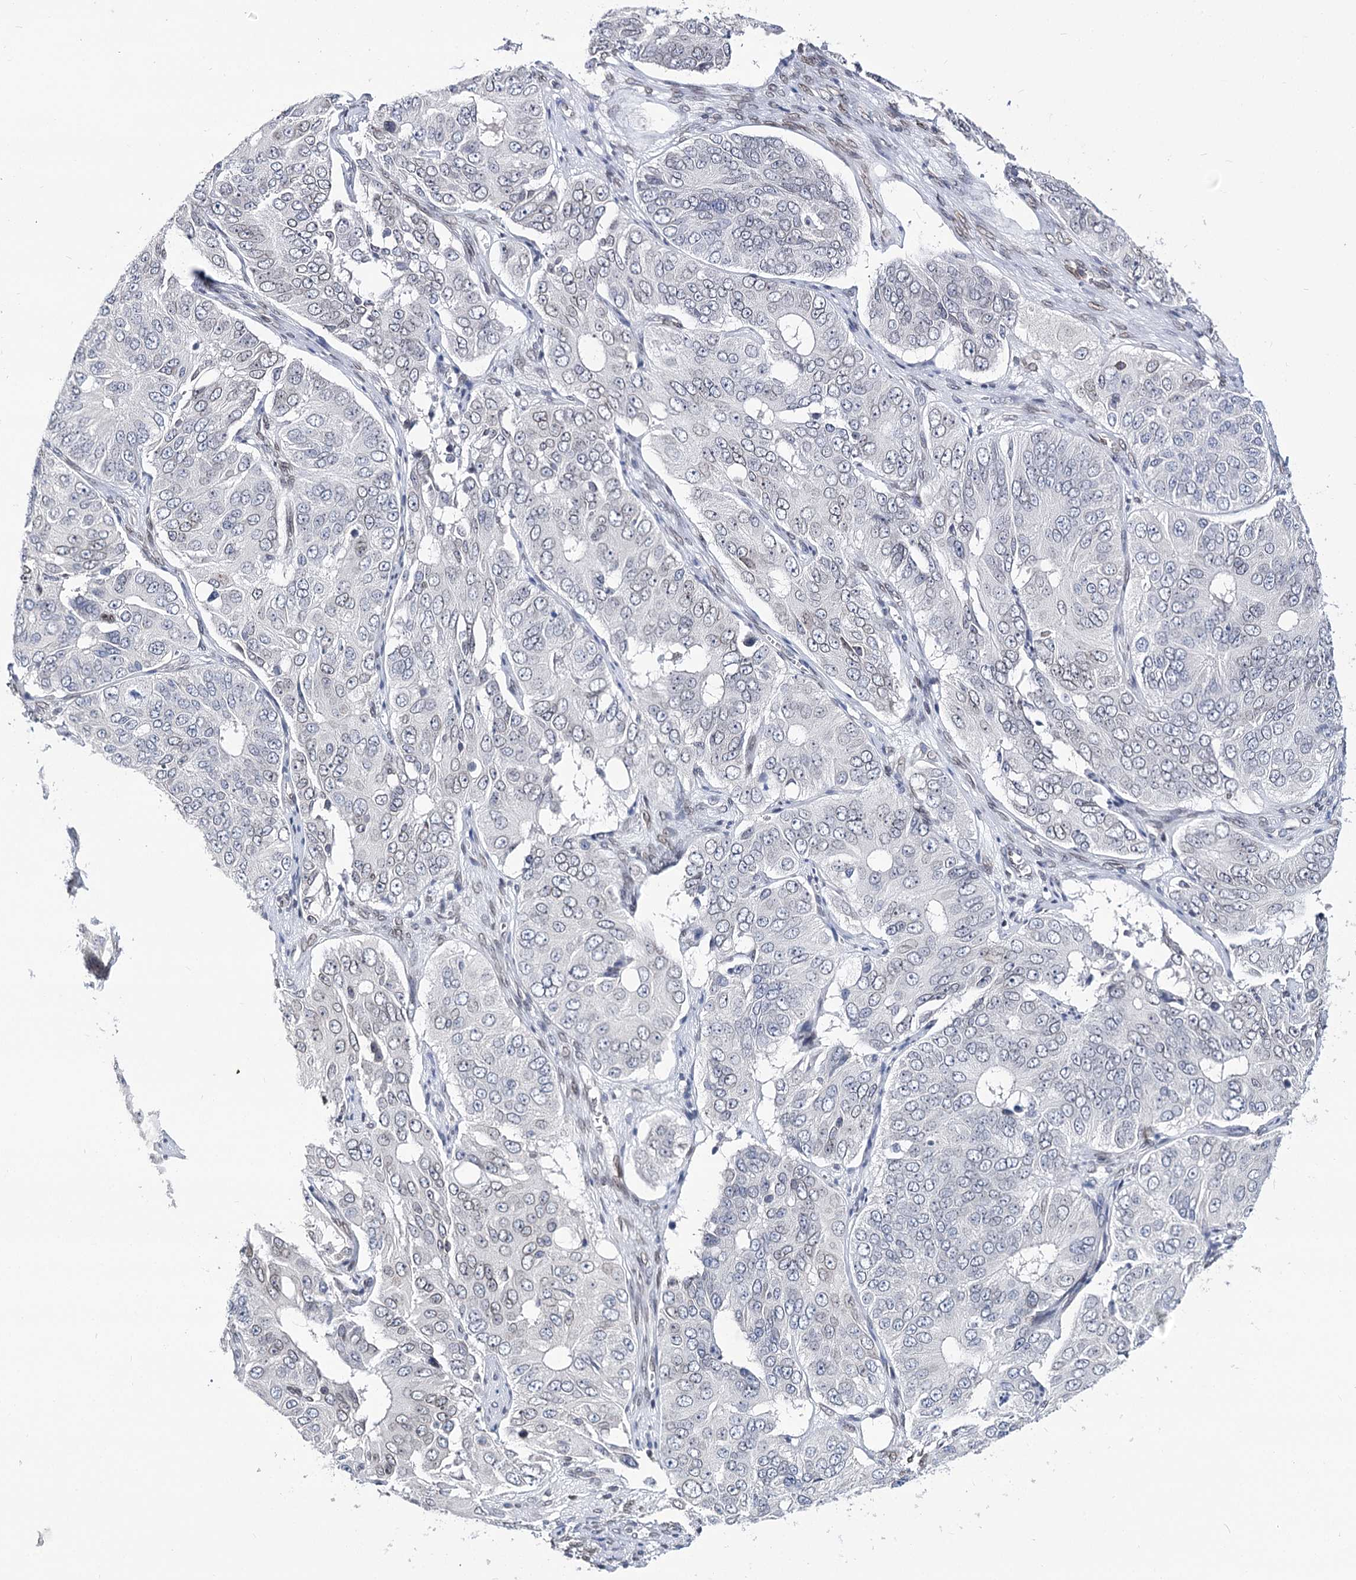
{"staining": {"intensity": "negative", "quantity": "none", "location": "none"}, "tissue": "ovarian cancer", "cell_type": "Tumor cells", "image_type": "cancer", "snomed": [{"axis": "morphology", "description": "Carcinoma, endometroid"}, {"axis": "topography", "description": "Ovary"}], "caption": "Immunohistochemistry (IHC) image of neoplastic tissue: endometroid carcinoma (ovarian) stained with DAB reveals no significant protein staining in tumor cells.", "gene": "TMEM201", "patient": {"sex": "female", "age": 51}}